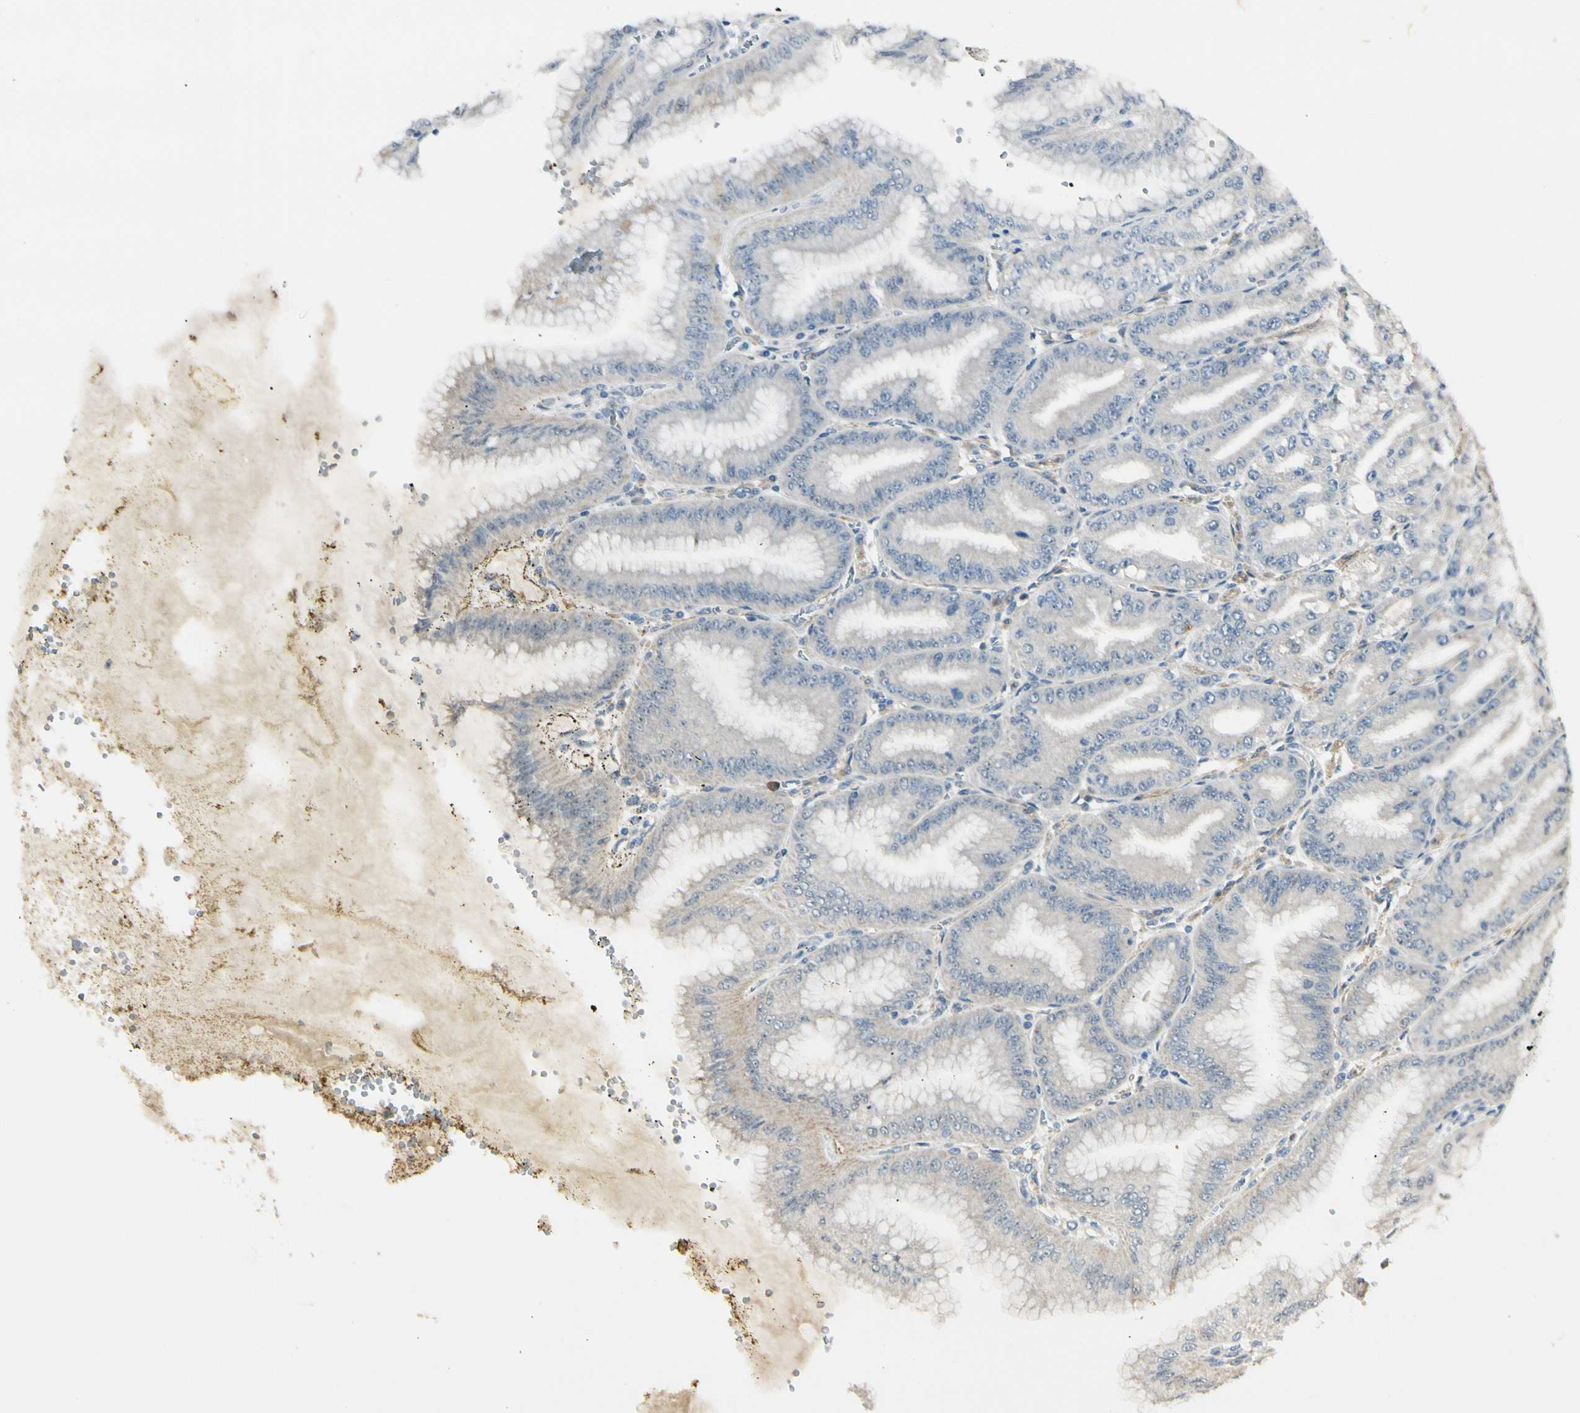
{"staining": {"intensity": "moderate", "quantity": "25%-75%", "location": "cytoplasmic/membranous"}, "tissue": "stomach", "cell_type": "Glandular cells", "image_type": "normal", "snomed": [{"axis": "morphology", "description": "Normal tissue, NOS"}, {"axis": "topography", "description": "Stomach, lower"}], "caption": "Immunohistochemical staining of benign stomach displays medium levels of moderate cytoplasmic/membranous staining in approximately 25%-75% of glandular cells. Using DAB (3,3'-diaminobenzidine) (brown) and hematoxylin (blue) stains, captured at high magnification using brightfield microscopy.", "gene": "P4HA3", "patient": {"sex": "male", "age": 71}}